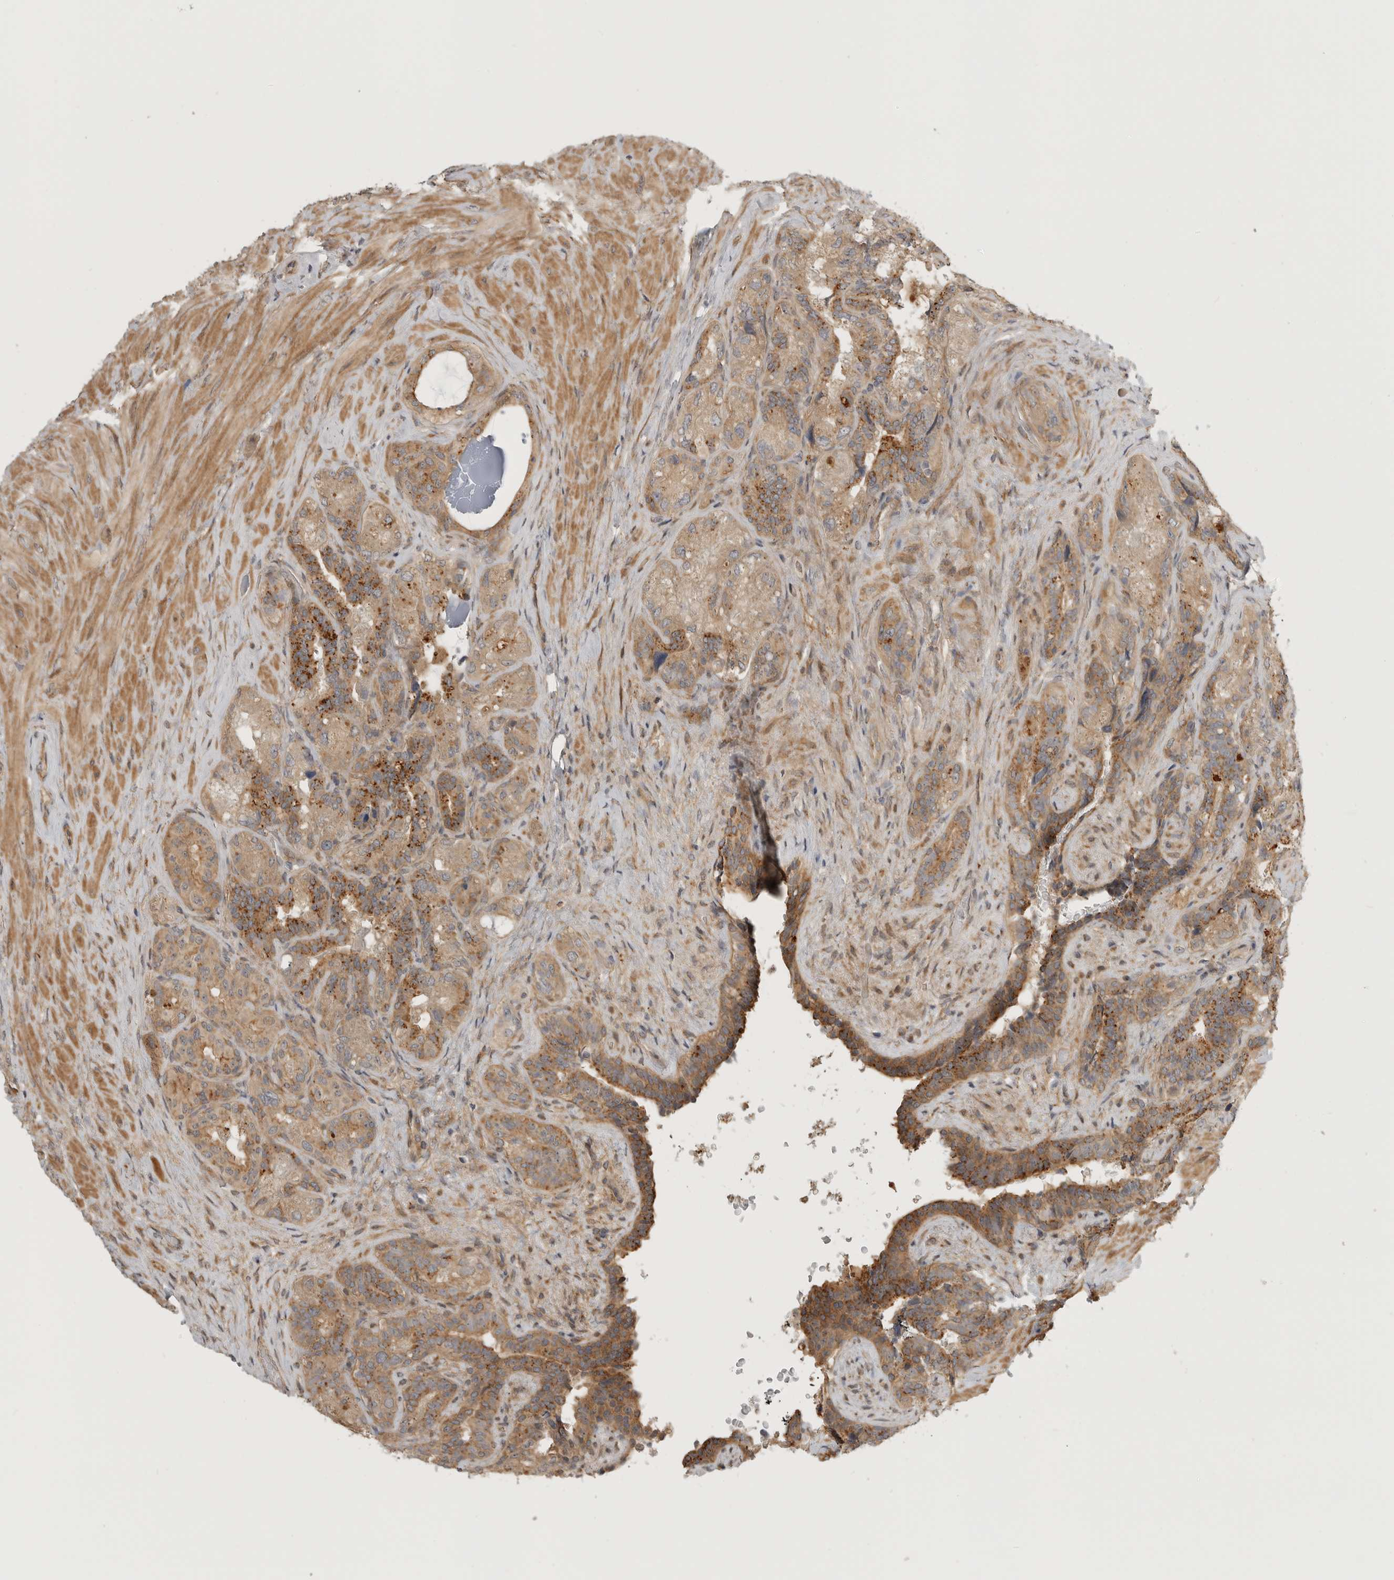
{"staining": {"intensity": "moderate", "quantity": ">75%", "location": "cytoplasmic/membranous"}, "tissue": "seminal vesicle", "cell_type": "Glandular cells", "image_type": "normal", "snomed": [{"axis": "morphology", "description": "Normal tissue, NOS"}, {"axis": "topography", "description": "Prostate"}, {"axis": "topography", "description": "Seminal veicle"}], "caption": "Approximately >75% of glandular cells in unremarkable seminal vesicle demonstrate moderate cytoplasmic/membranous protein positivity as visualized by brown immunohistochemical staining.", "gene": "CUEDC1", "patient": {"sex": "male", "age": 67}}